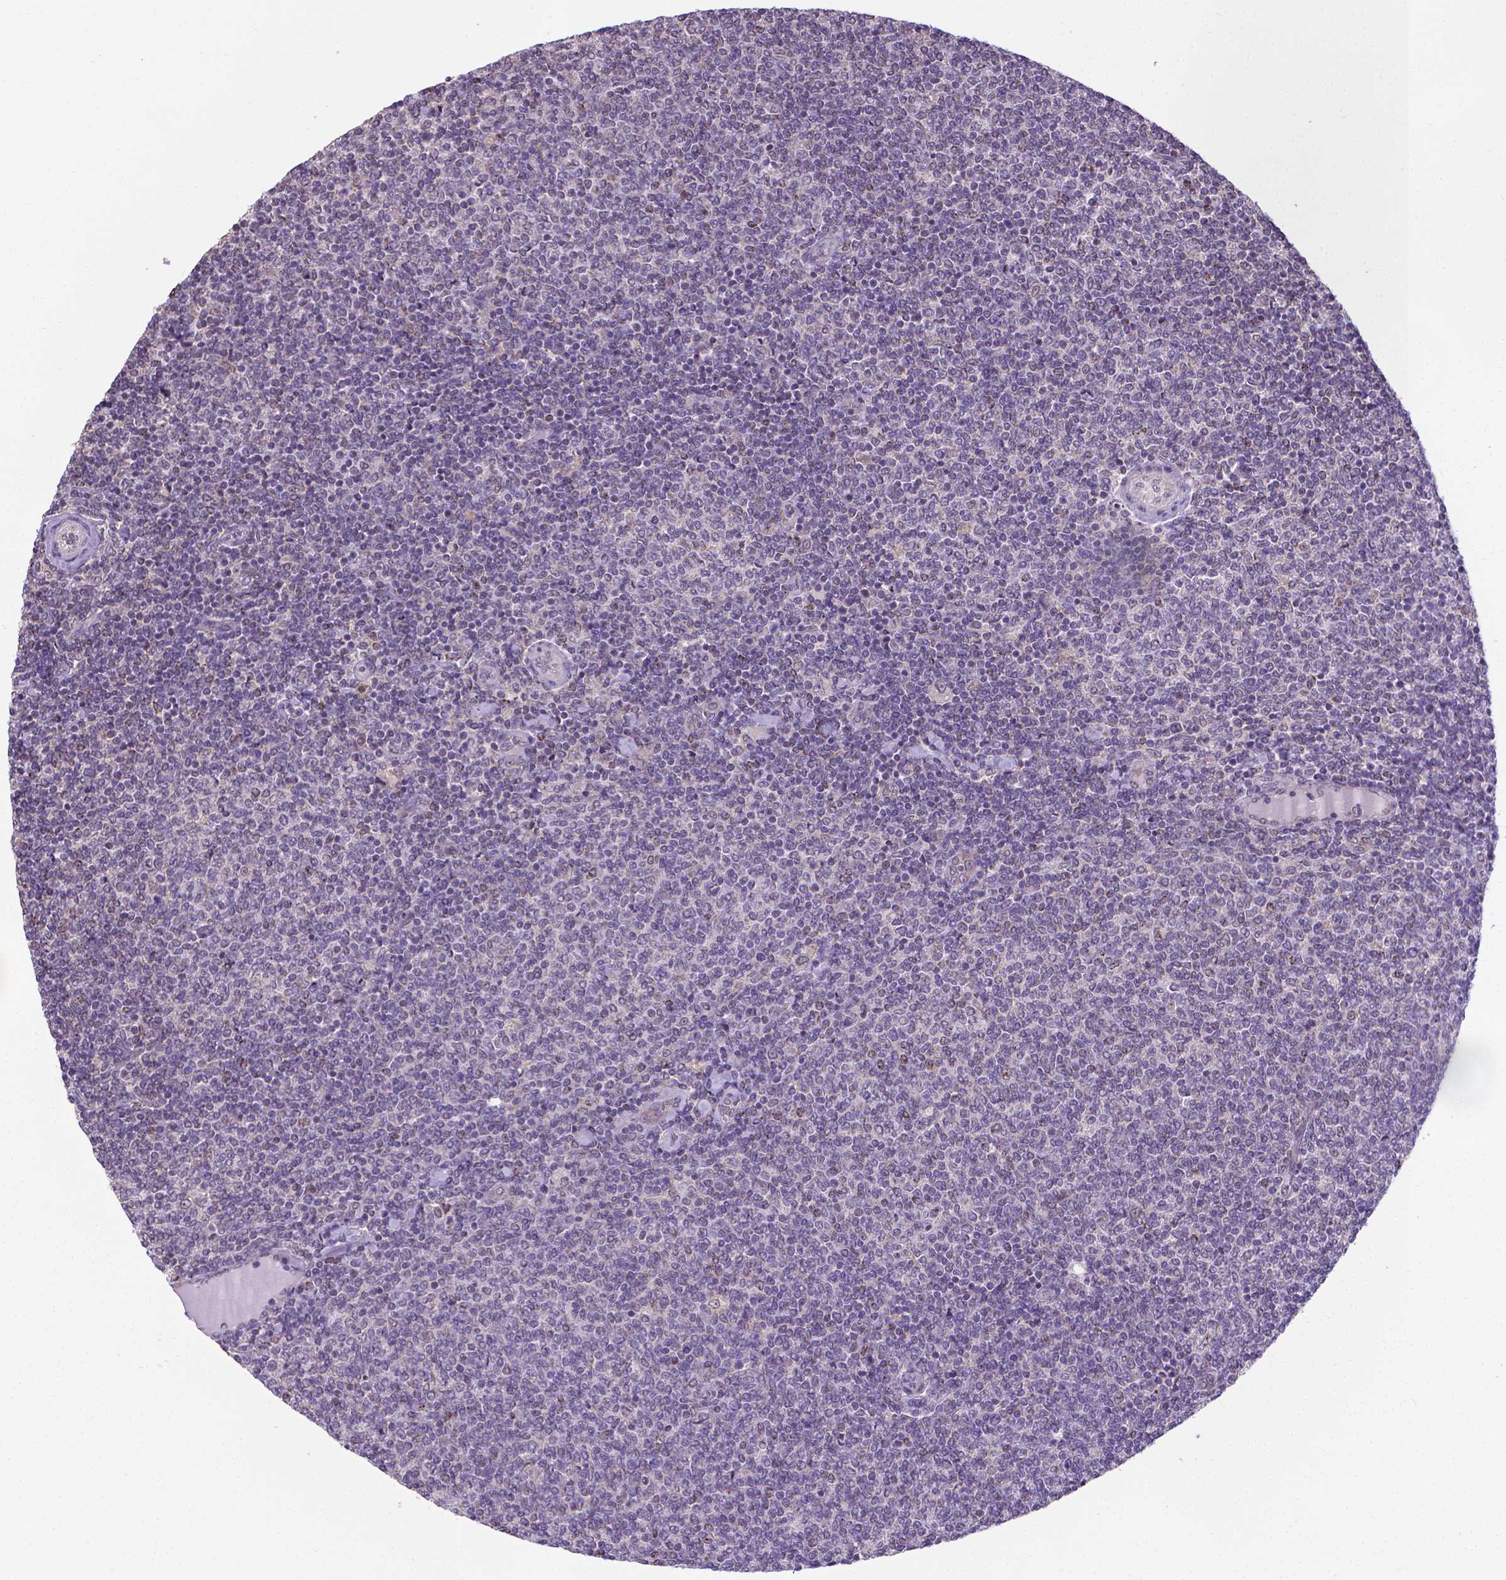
{"staining": {"intensity": "negative", "quantity": "none", "location": "none"}, "tissue": "lymphoma", "cell_type": "Tumor cells", "image_type": "cancer", "snomed": [{"axis": "morphology", "description": "Malignant lymphoma, non-Hodgkin's type, Low grade"}, {"axis": "topography", "description": "Lymph node"}], "caption": "Immunohistochemistry histopathology image of human low-grade malignant lymphoma, non-Hodgkin's type stained for a protein (brown), which exhibits no expression in tumor cells. (Brightfield microscopy of DAB IHC at high magnification).", "gene": "GPR63", "patient": {"sex": "male", "age": 52}}